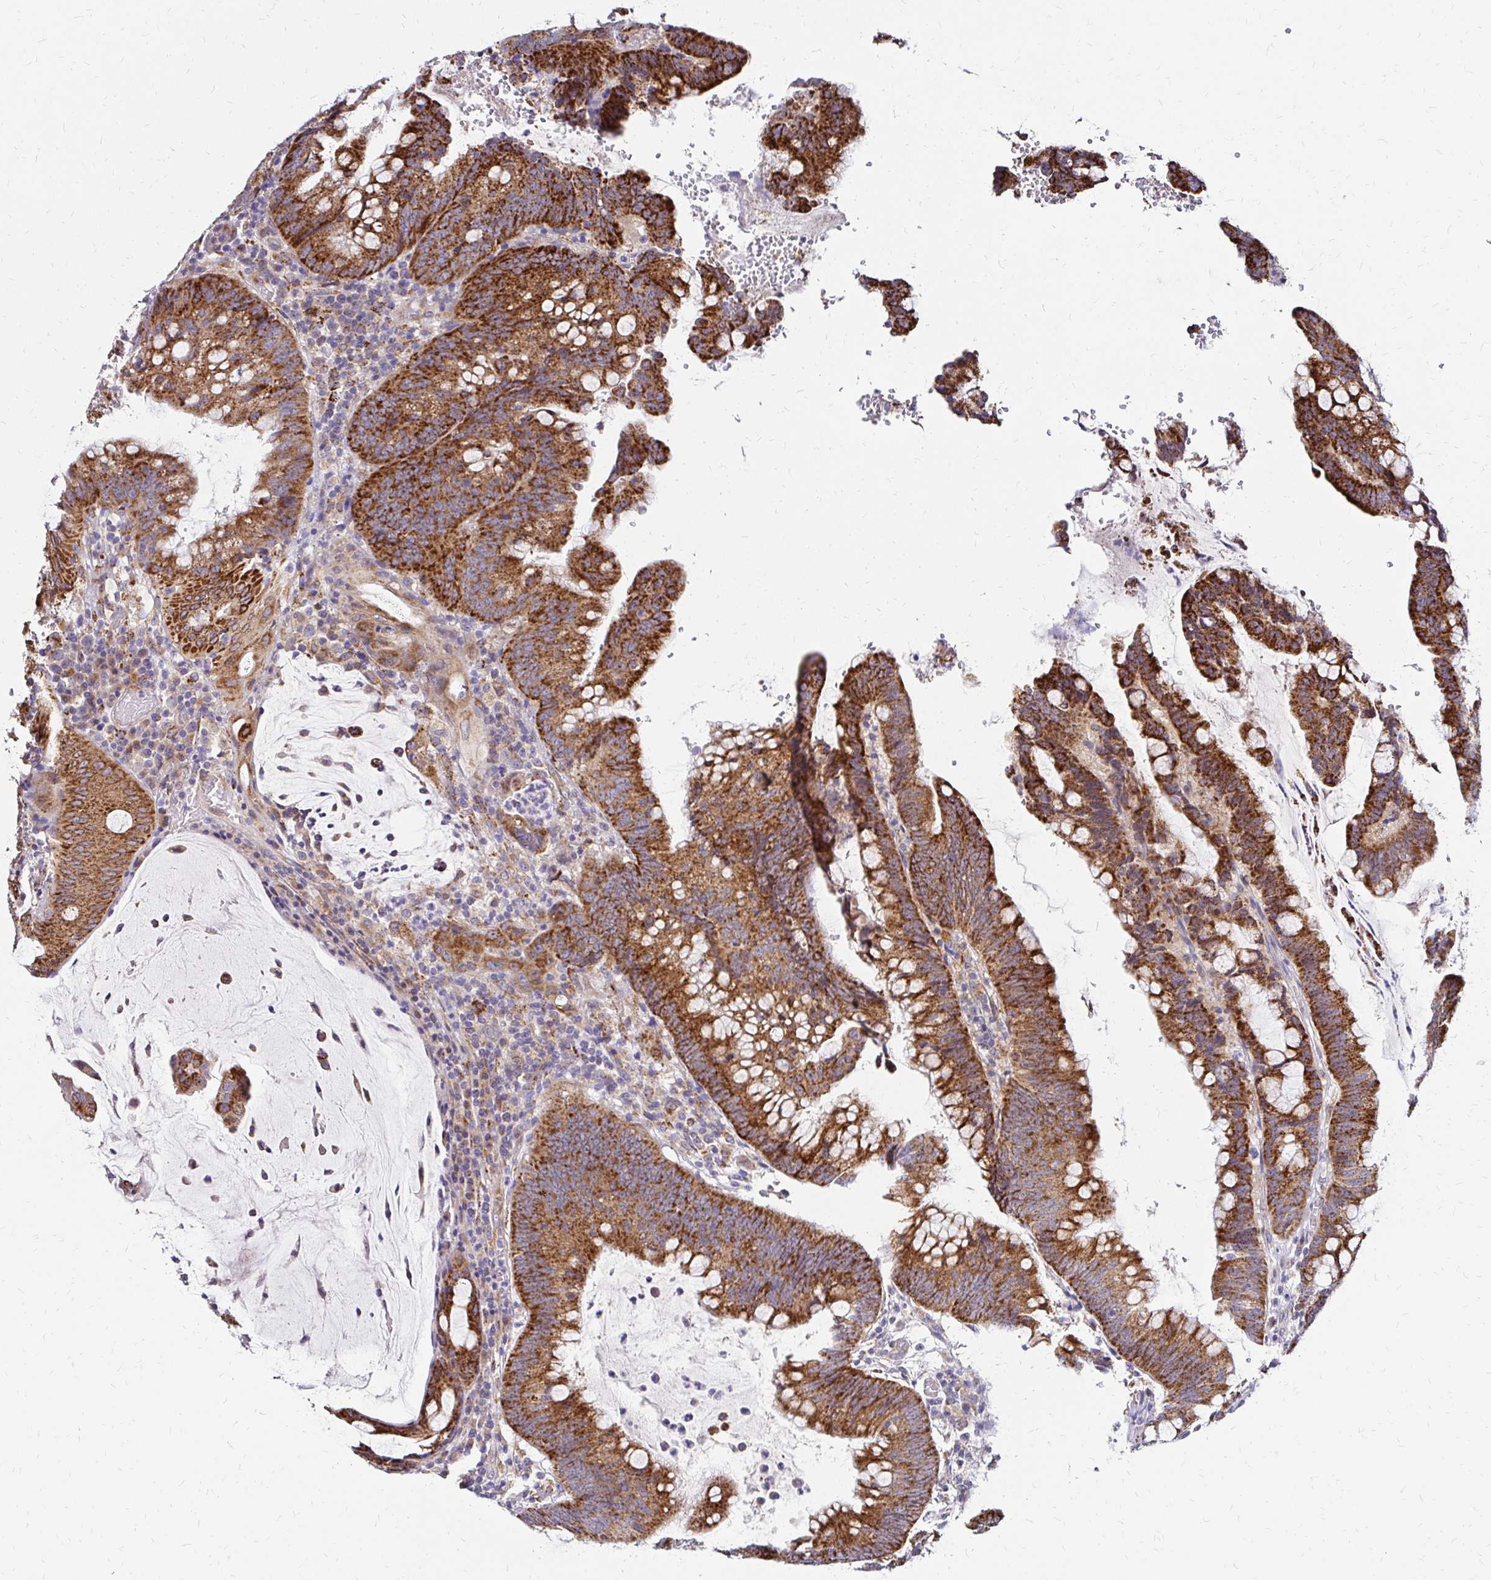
{"staining": {"intensity": "strong", "quantity": ">75%", "location": "cytoplasmic/membranous"}, "tissue": "colorectal cancer", "cell_type": "Tumor cells", "image_type": "cancer", "snomed": [{"axis": "morphology", "description": "Adenocarcinoma, NOS"}, {"axis": "topography", "description": "Colon"}], "caption": "IHC (DAB (3,3'-diaminobenzidine)) staining of colorectal cancer (adenocarcinoma) displays strong cytoplasmic/membranous protein positivity in about >75% of tumor cells. The protein is shown in brown color, while the nuclei are stained blue.", "gene": "IDUA", "patient": {"sex": "male", "age": 62}}